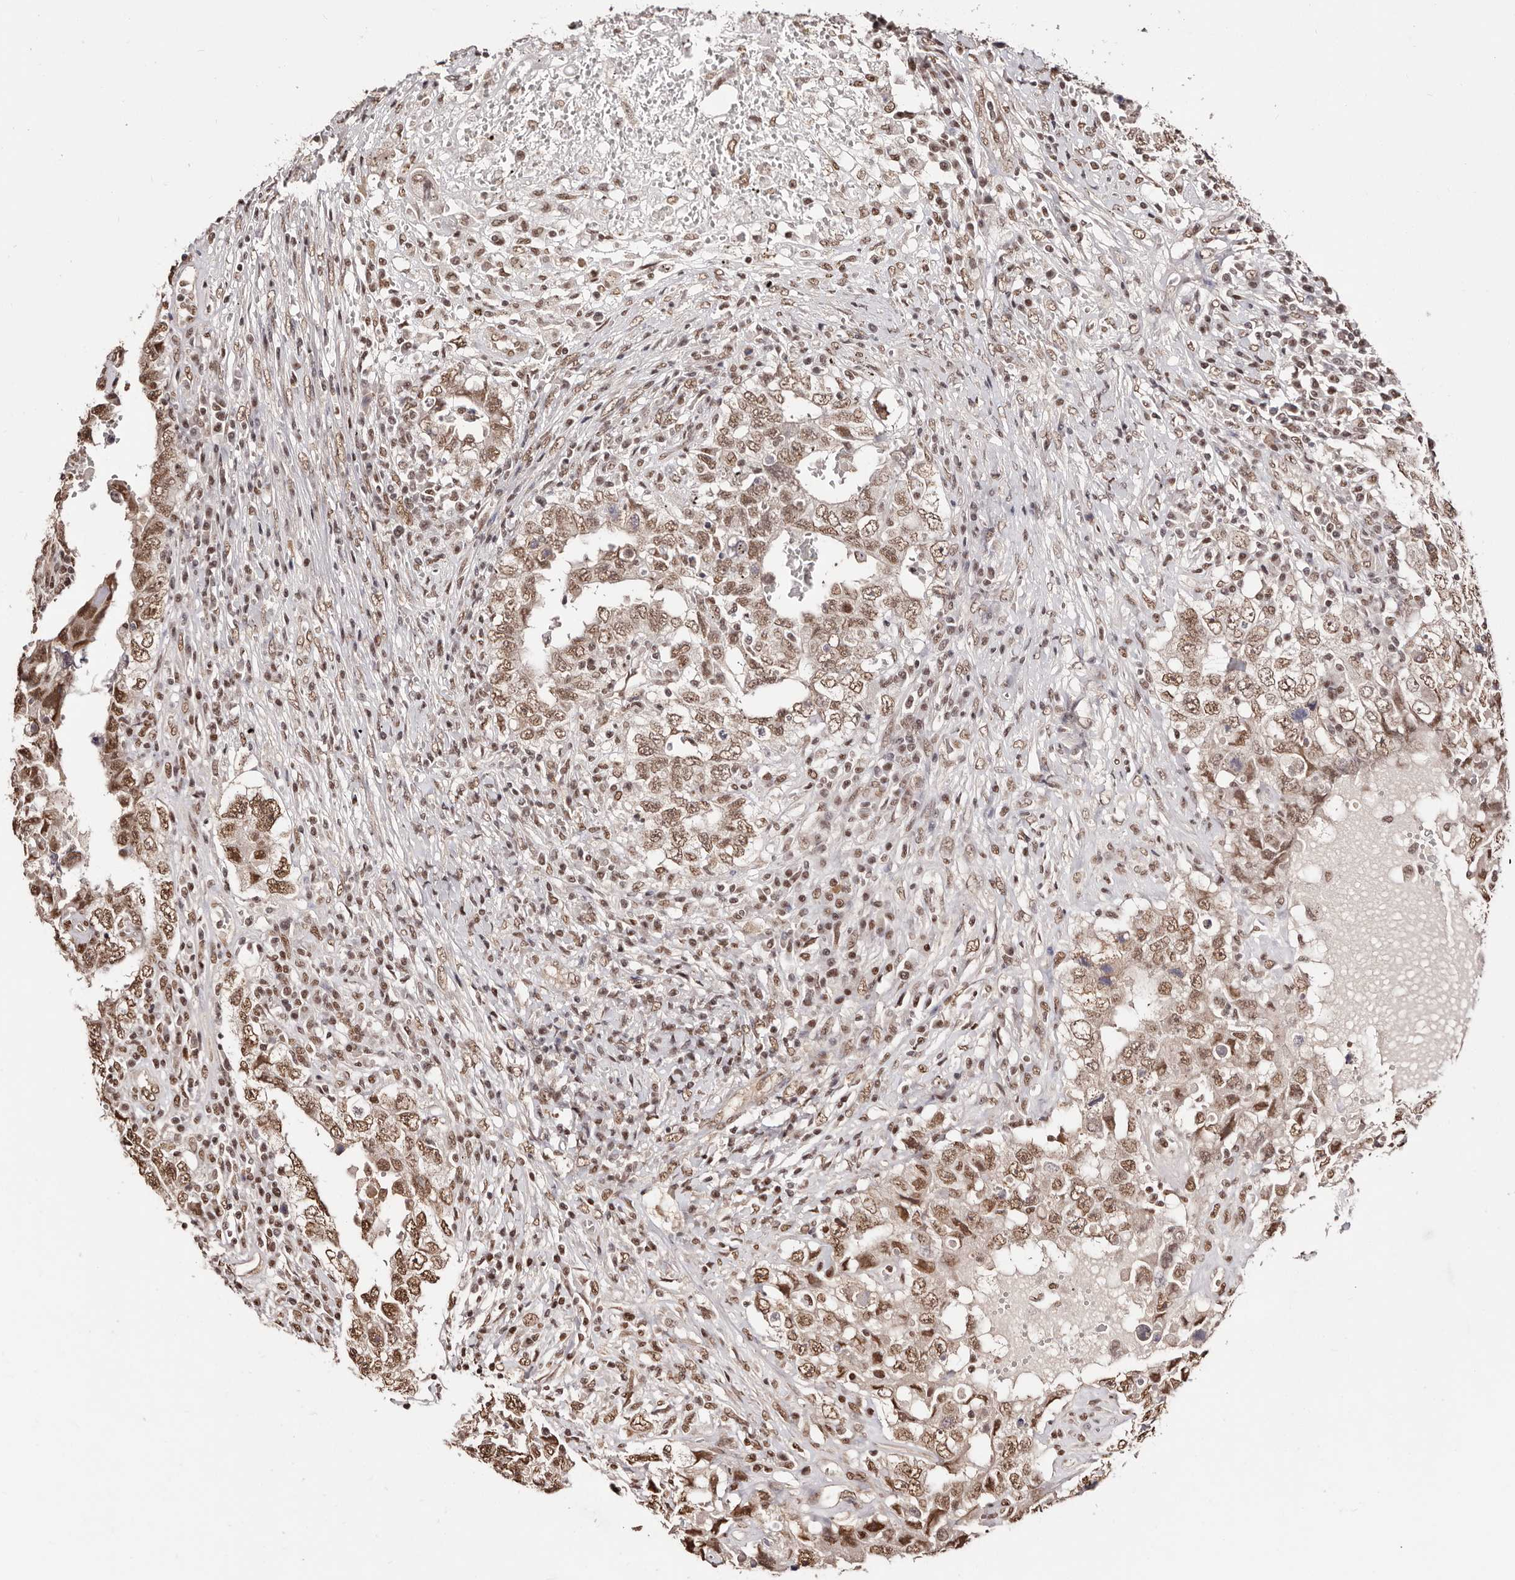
{"staining": {"intensity": "moderate", "quantity": ">75%", "location": "nuclear"}, "tissue": "testis cancer", "cell_type": "Tumor cells", "image_type": "cancer", "snomed": [{"axis": "morphology", "description": "Carcinoma, Embryonal, NOS"}, {"axis": "topography", "description": "Testis"}], "caption": "Protein expression analysis of human testis cancer (embryonal carcinoma) reveals moderate nuclear expression in about >75% of tumor cells.", "gene": "BICRAL", "patient": {"sex": "male", "age": 26}}